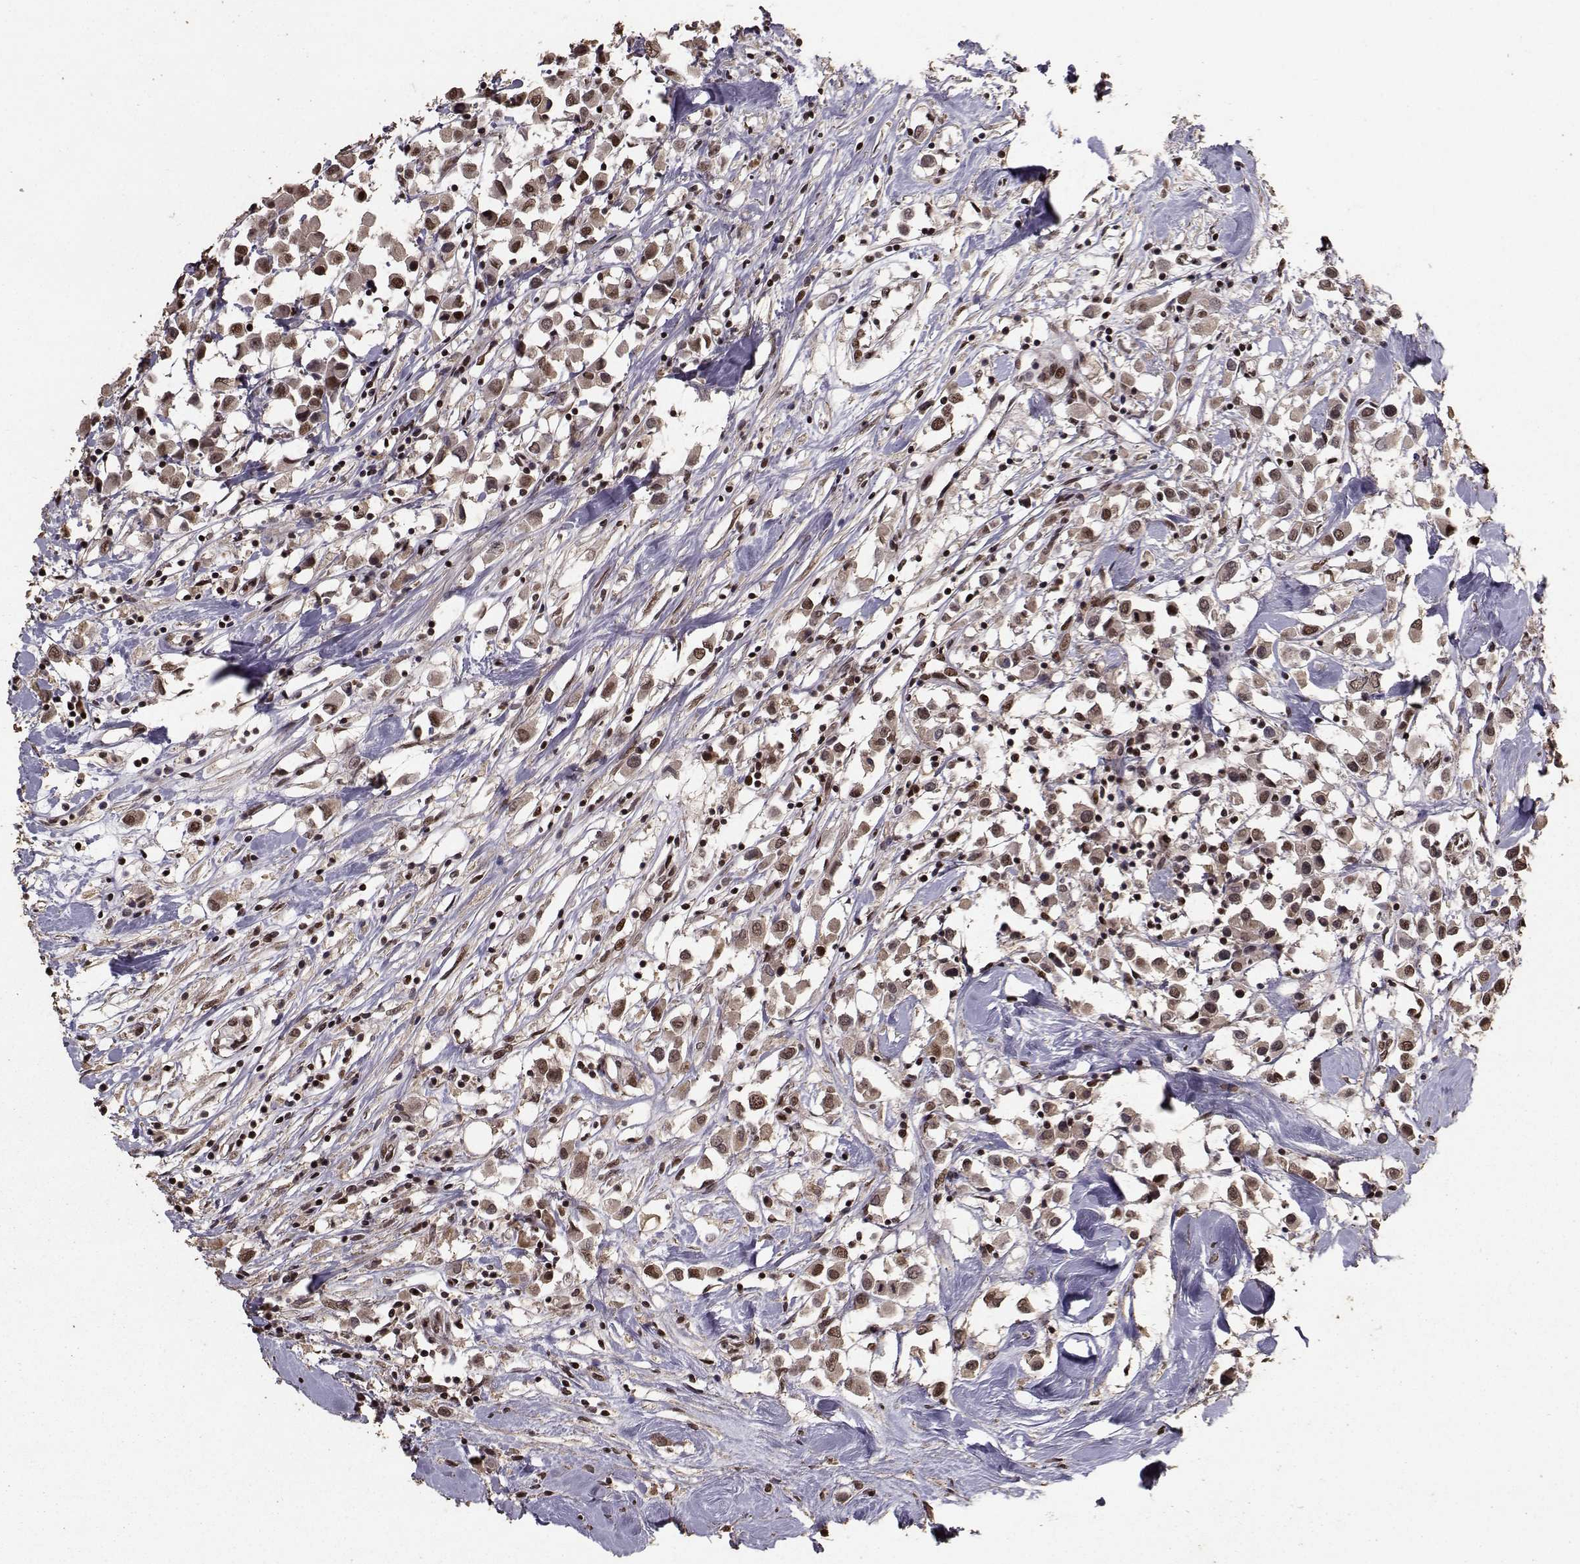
{"staining": {"intensity": "strong", "quantity": ">75%", "location": "cytoplasmic/membranous,nuclear"}, "tissue": "breast cancer", "cell_type": "Tumor cells", "image_type": "cancer", "snomed": [{"axis": "morphology", "description": "Duct carcinoma"}, {"axis": "topography", "description": "Breast"}], "caption": "Strong cytoplasmic/membranous and nuclear protein staining is appreciated in approximately >75% of tumor cells in infiltrating ductal carcinoma (breast).", "gene": "SF1", "patient": {"sex": "female", "age": 61}}